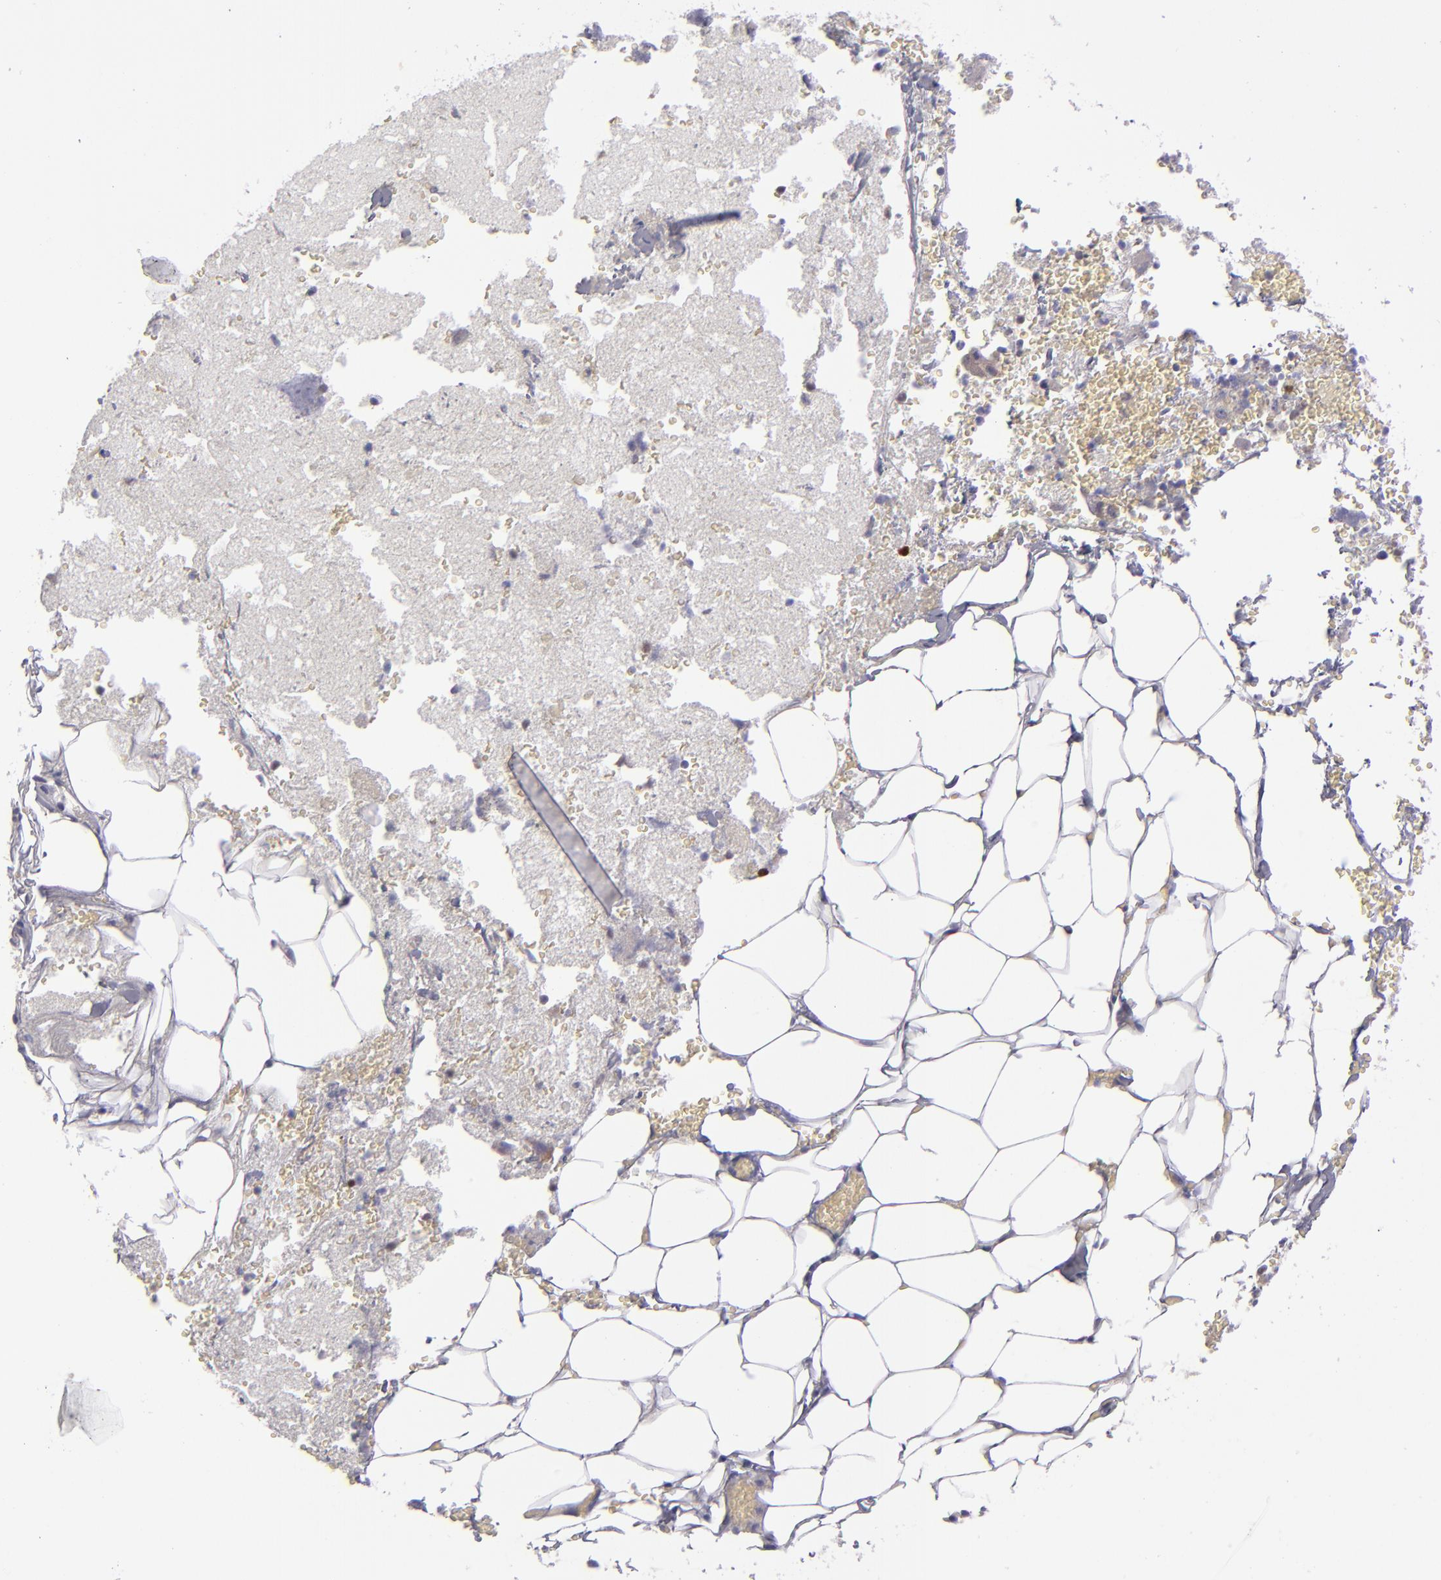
{"staining": {"intensity": "weak", "quantity": ">75%", "location": "cytoplasmic/membranous"}, "tissue": "adrenal gland", "cell_type": "Glandular cells", "image_type": "normal", "snomed": [{"axis": "morphology", "description": "Normal tissue, NOS"}, {"axis": "topography", "description": "Adrenal gland"}], "caption": "Immunohistochemical staining of unremarkable human adrenal gland exhibits low levels of weak cytoplasmic/membranous expression in approximately >75% of glandular cells. Using DAB (brown) and hematoxylin (blue) stains, captured at high magnification using brightfield microscopy.", "gene": "IRF8", "patient": {"sex": "female", "age": 71}}